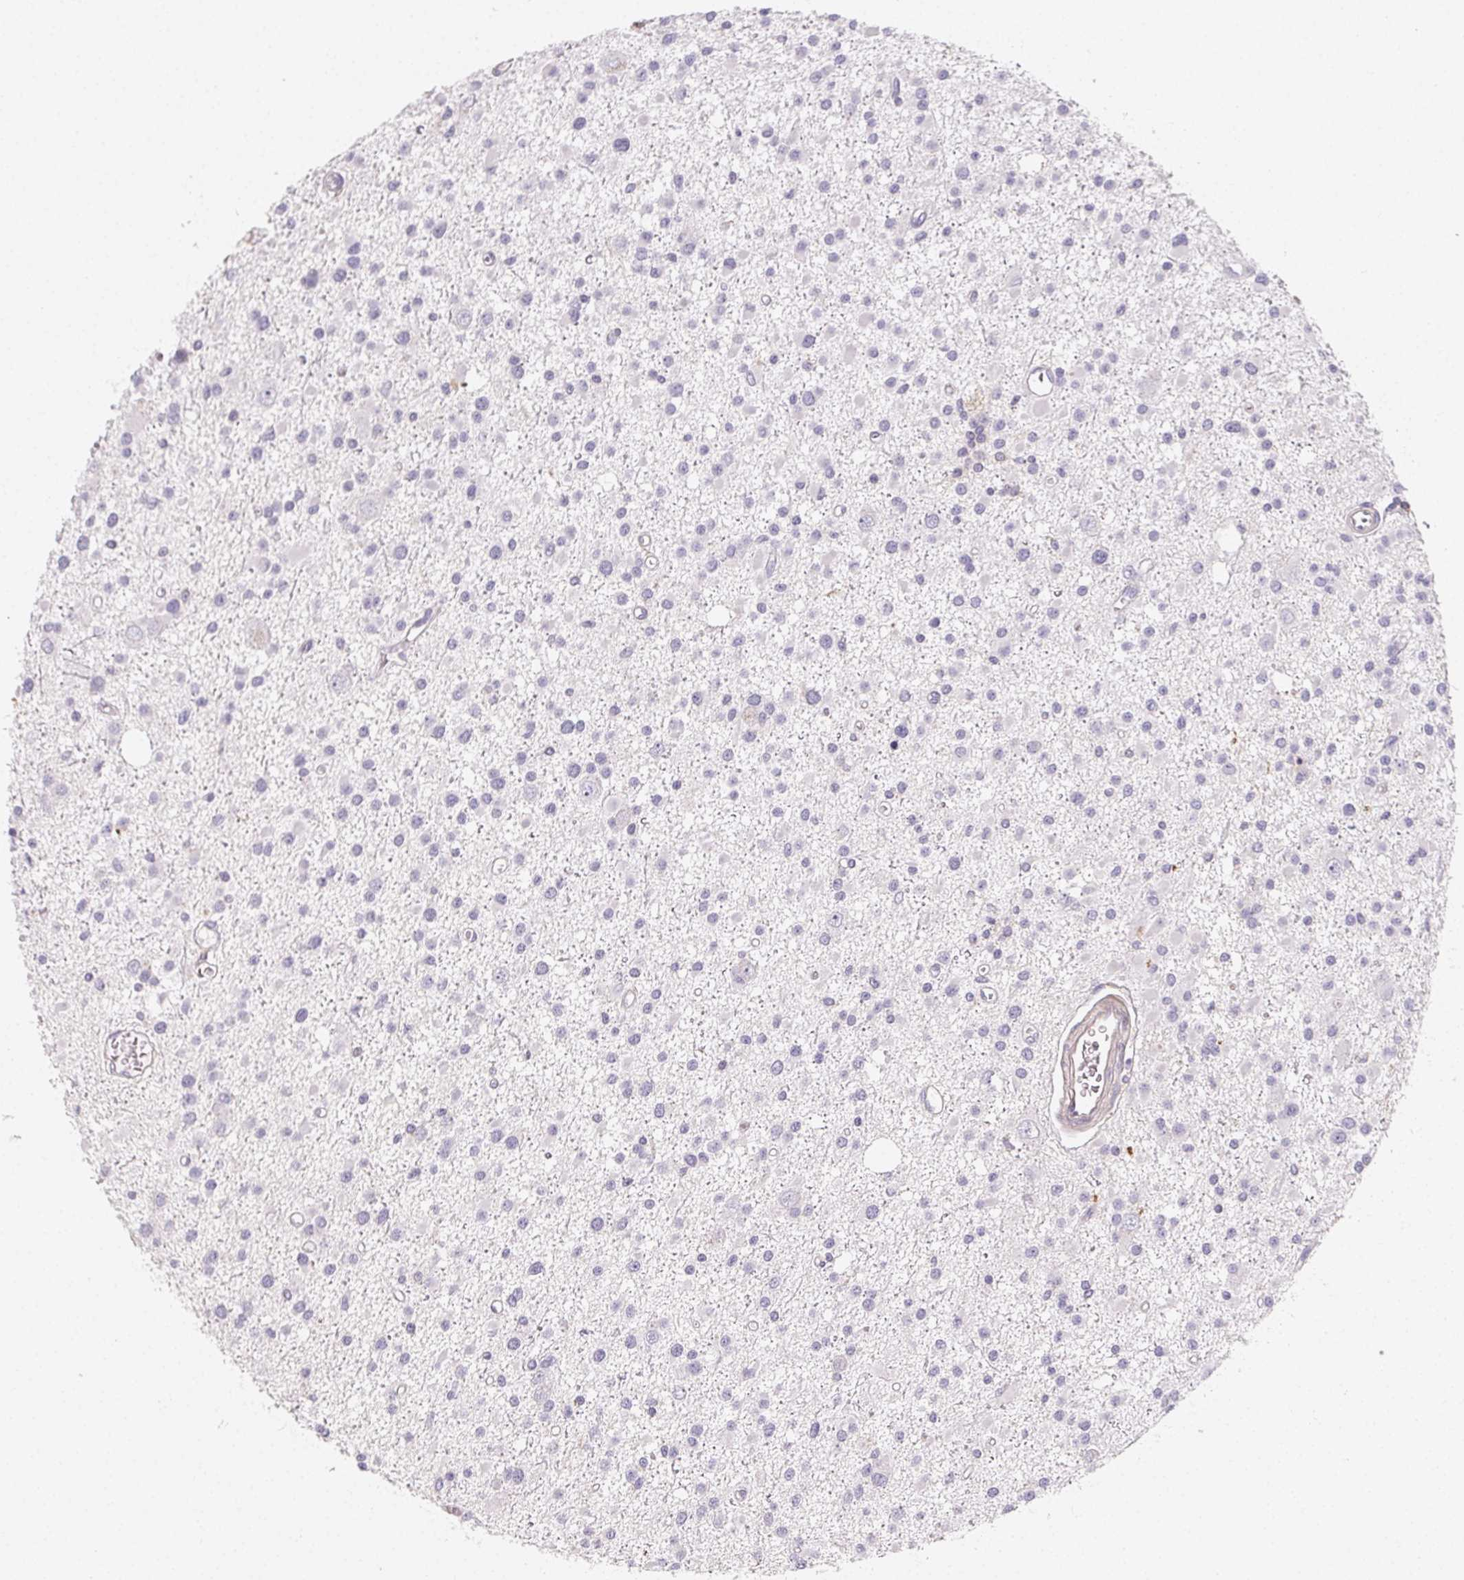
{"staining": {"intensity": "negative", "quantity": "none", "location": "none"}, "tissue": "glioma", "cell_type": "Tumor cells", "image_type": "cancer", "snomed": [{"axis": "morphology", "description": "Glioma, malignant, High grade"}, {"axis": "topography", "description": "Brain"}], "caption": "This is an immunohistochemistry (IHC) image of glioma. There is no positivity in tumor cells.", "gene": "LRRC23", "patient": {"sex": "male", "age": 54}}